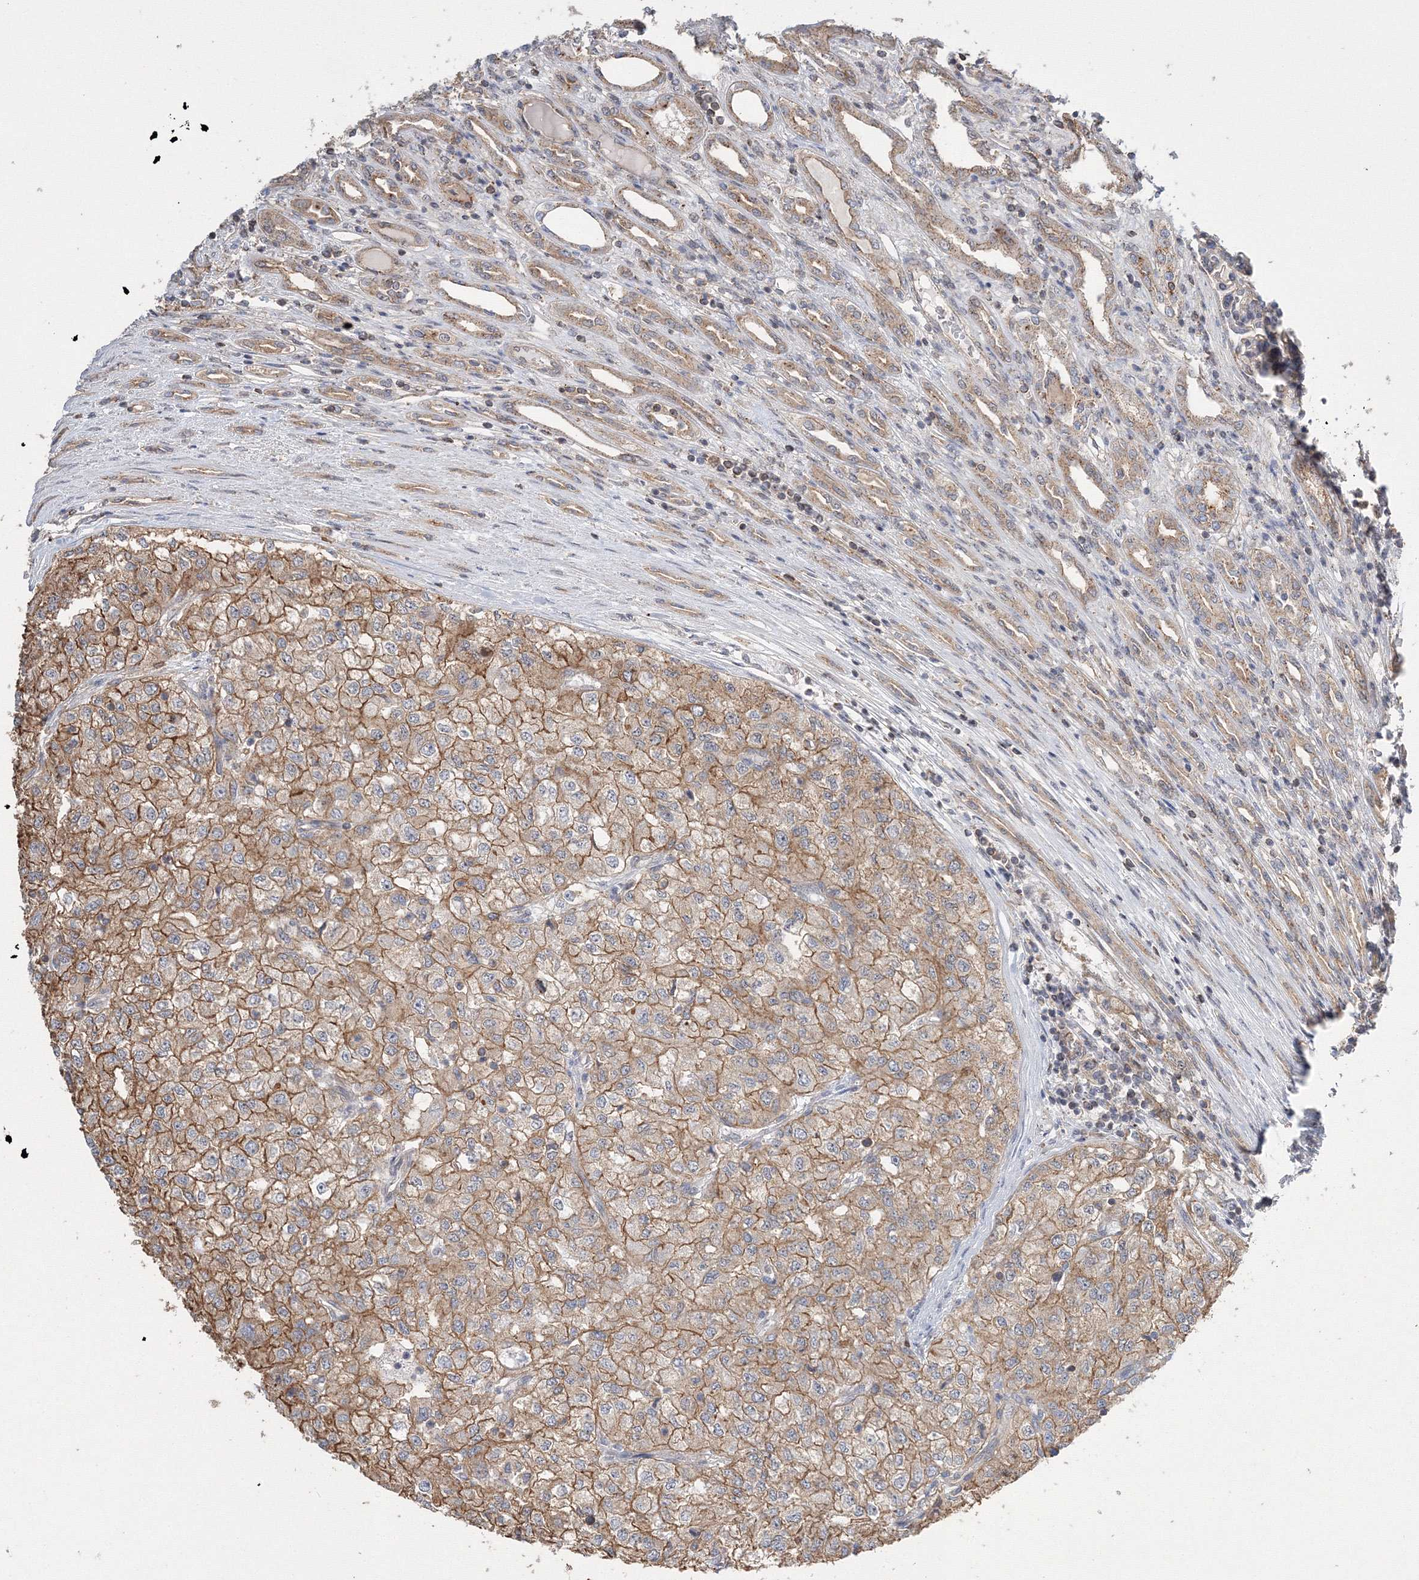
{"staining": {"intensity": "moderate", "quantity": ">75%", "location": "cytoplasmic/membranous"}, "tissue": "renal cancer", "cell_type": "Tumor cells", "image_type": "cancer", "snomed": [{"axis": "morphology", "description": "Adenocarcinoma, NOS"}, {"axis": "topography", "description": "Kidney"}], "caption": "Immunohistochemistry (IHC) photomicrograph of renal cancer stained for a protein (brown), which exhibits medium levels of moderate cytoplasmic/membranous staining in approximately >75% of tumor cells.", "gene": "AASDH", "patient": {"sex": "female", "age": 54}}